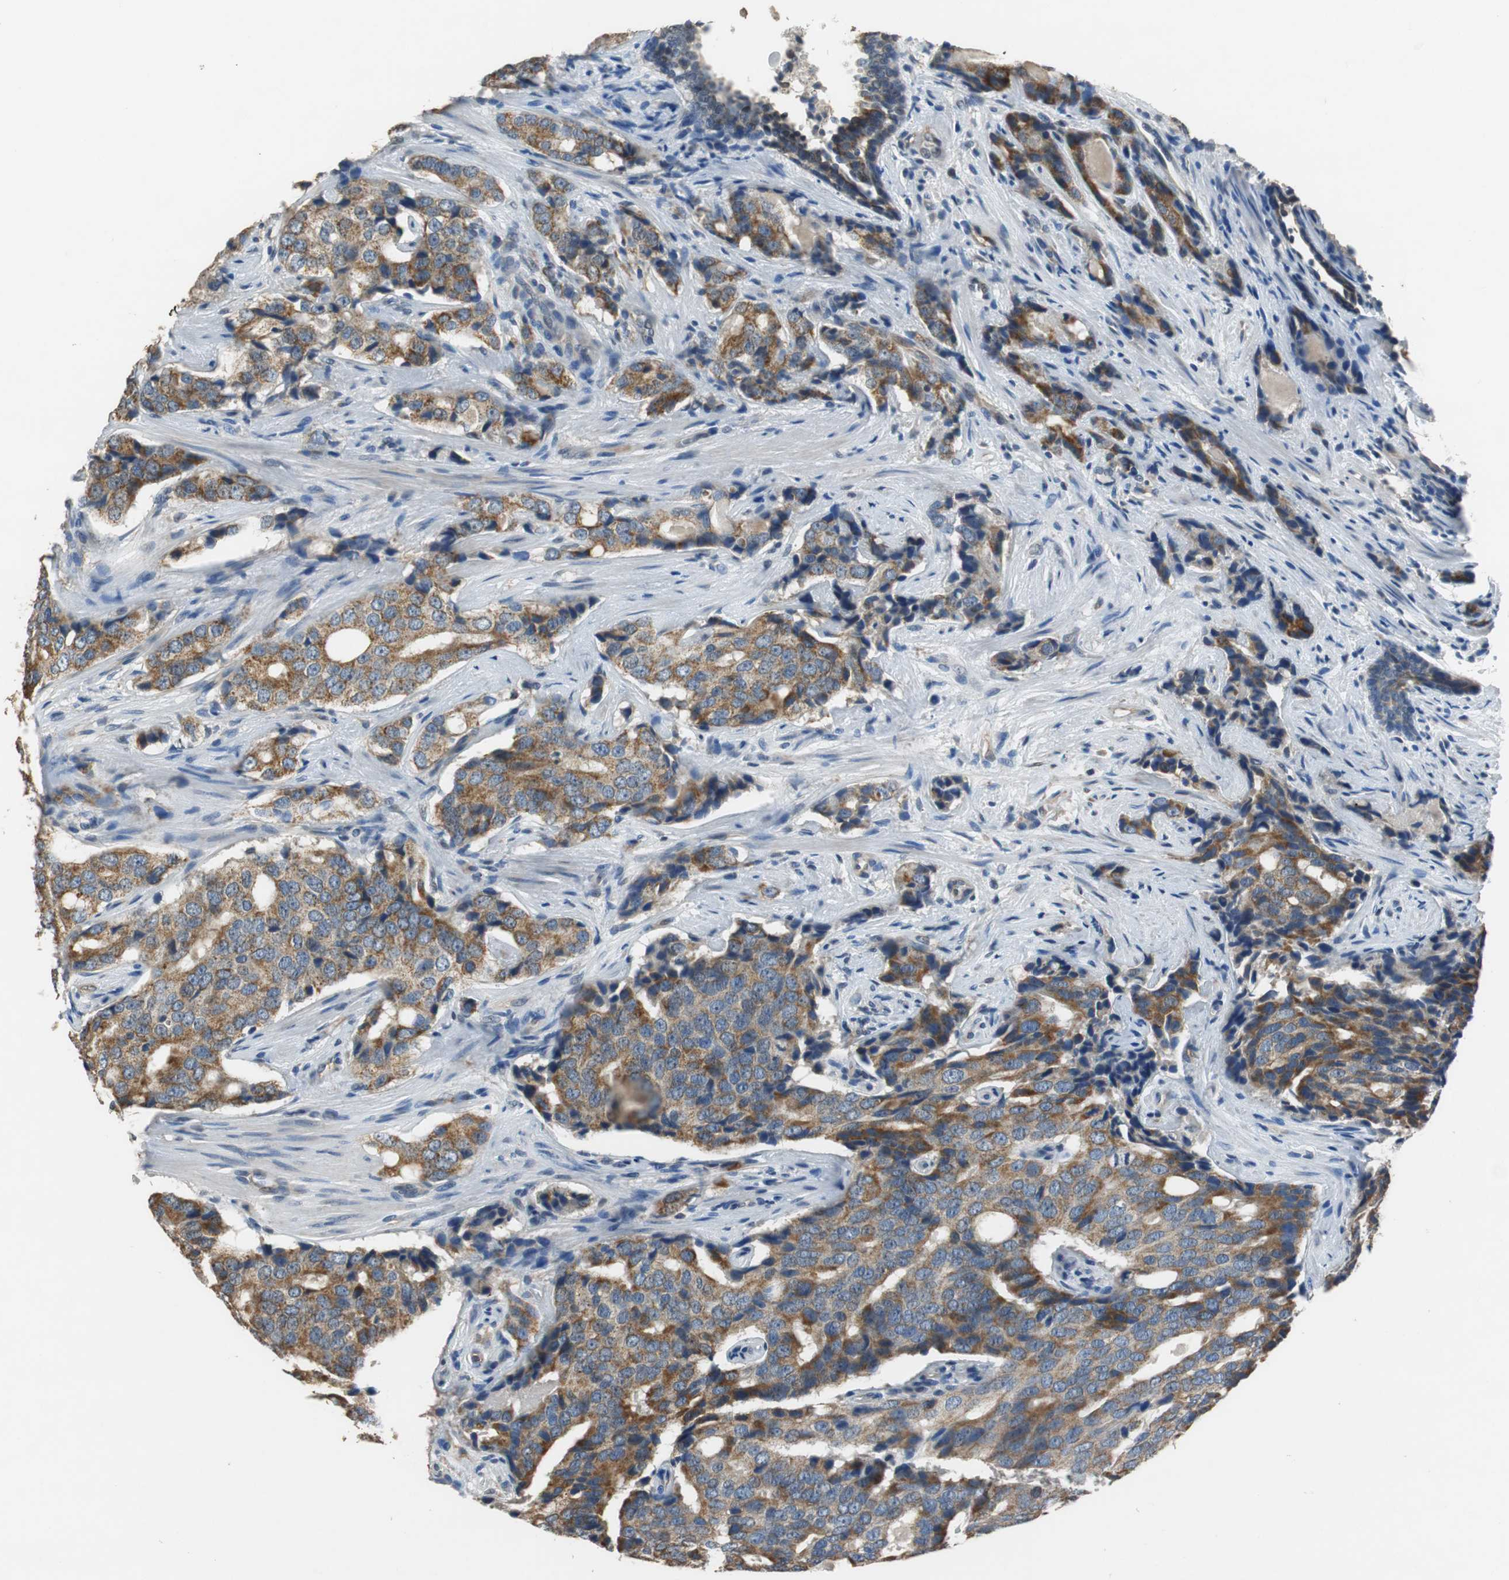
{"staining": {"intensity": "strong", "quantity": ">75%", "location": "cytoplasmic/membranous"}, "tissue": "prostate cancer", "cell_type": "Tumor cells", "image_type": "cancer", "snomed": [{"axis": "morphology", "description": "Adenocarcinoma, High grade"}, {"axis": "topography", "description": "Prostate"}], "caption": "DAB (3,3'-diaminobenzidine) immunohistochemical staining of human prostate adenocarcinoma (high-grade) shows strong cytoplasmic/membranous protein expression in approximately >75% of tumor cells. (brown staining indicates protein expression, while blue staining denotes nuclei).", "gene": "ALDH4A1", "patient": {"sex": "male", "age": 58}}